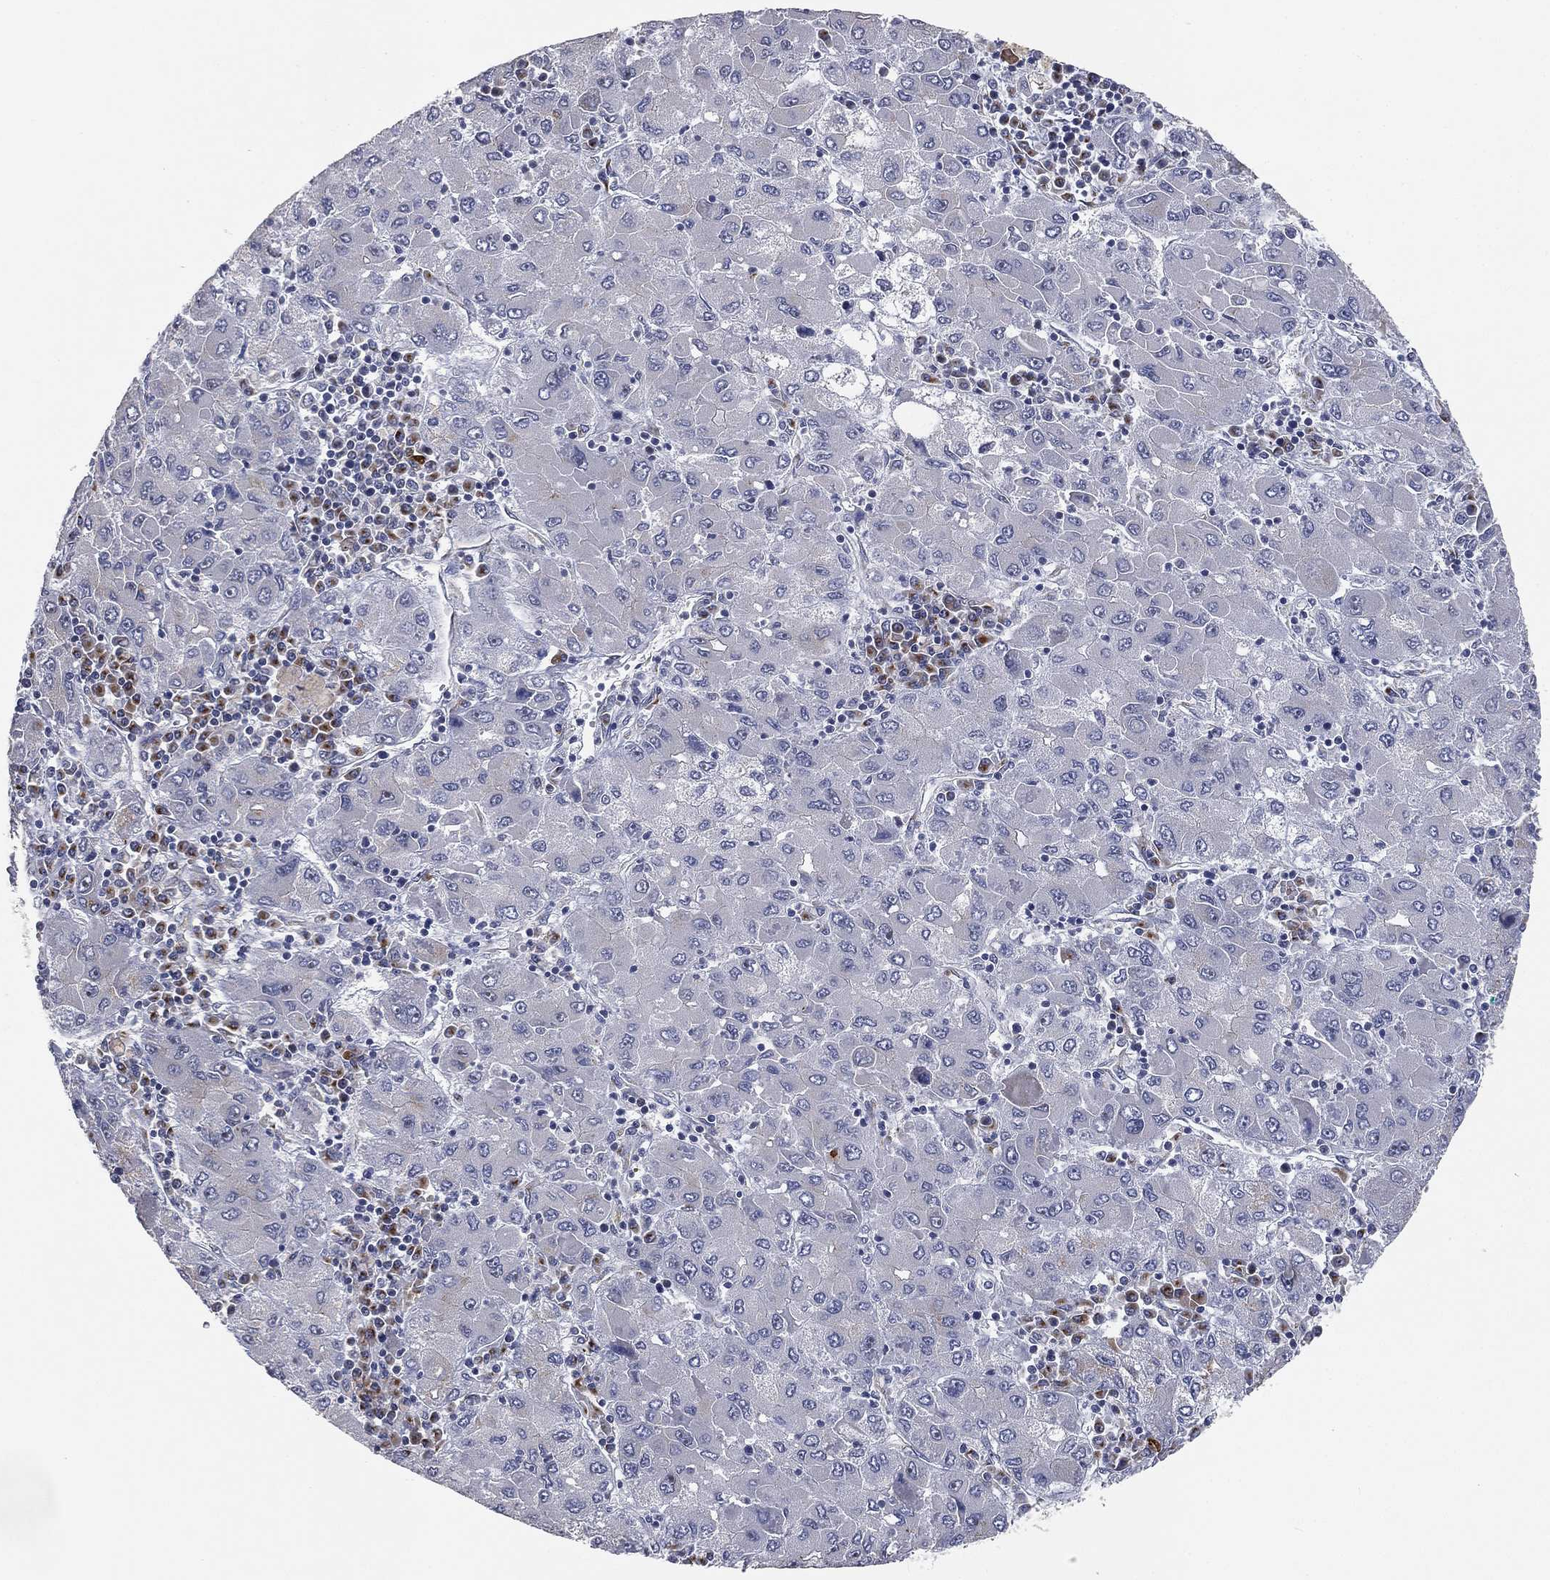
{"staining": {"intensity": "negative", "quantity": "none", "location": "none"}, "tissue": "liver cancer", "cell_type": "Tumor cells", "image_type": "cancer", "snomed": [{"axis": "morphology", "description": "Carcinoma, Hepatocellular, NOS"}, {"axis": "topography", "description": "Liver"}], "caption": "This is an immunohistochemistry image of human hepatocellular carcinoma (liver). There is no expression in tumor cells.", "gene": "TICAM1", "patient": {"sex": "male", "age": 75}}